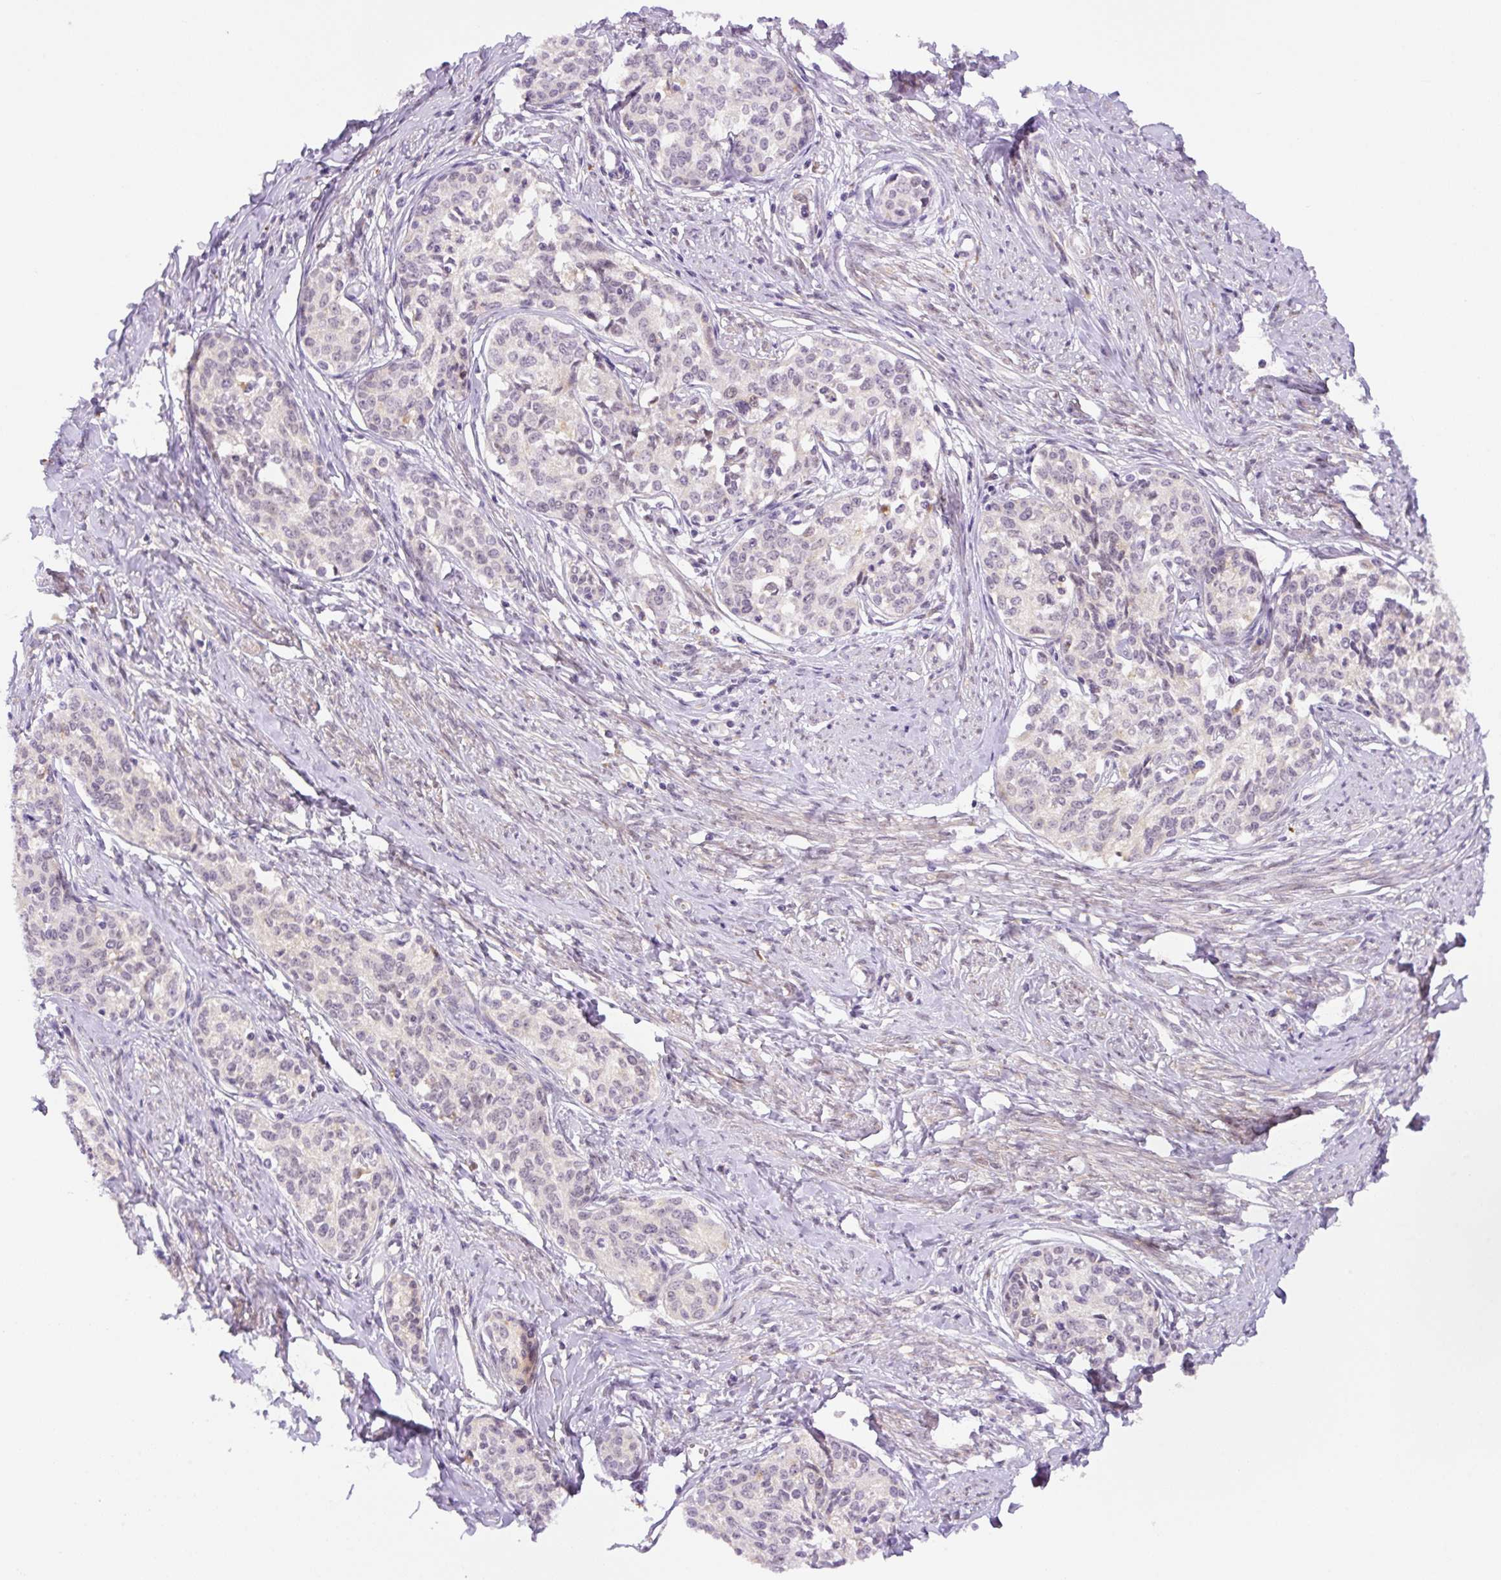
{"staining": {"intensity": "negative", "quantity": "none", "location": "none"}, "tissue": "cervical cancer", "cell_type": "Tumor cells", "image_type": "cancer", "snomed": [{"axis": "morphology", "description": "Squamous cell carcinoma, NOS"}, {"axis": "morphology", "description": "Adenocarcinoma, NOS"}, {"axis": "topography", "description": "Cervix"}], "caption": "Immunohistochemistry of human squamous cell carcinoma (cervical) exhibits no positivity in tumor cells. Nuclei are stained in blue.", "gene": "CEBPZOS", "patient": {"sex": "female", "age": 52}}